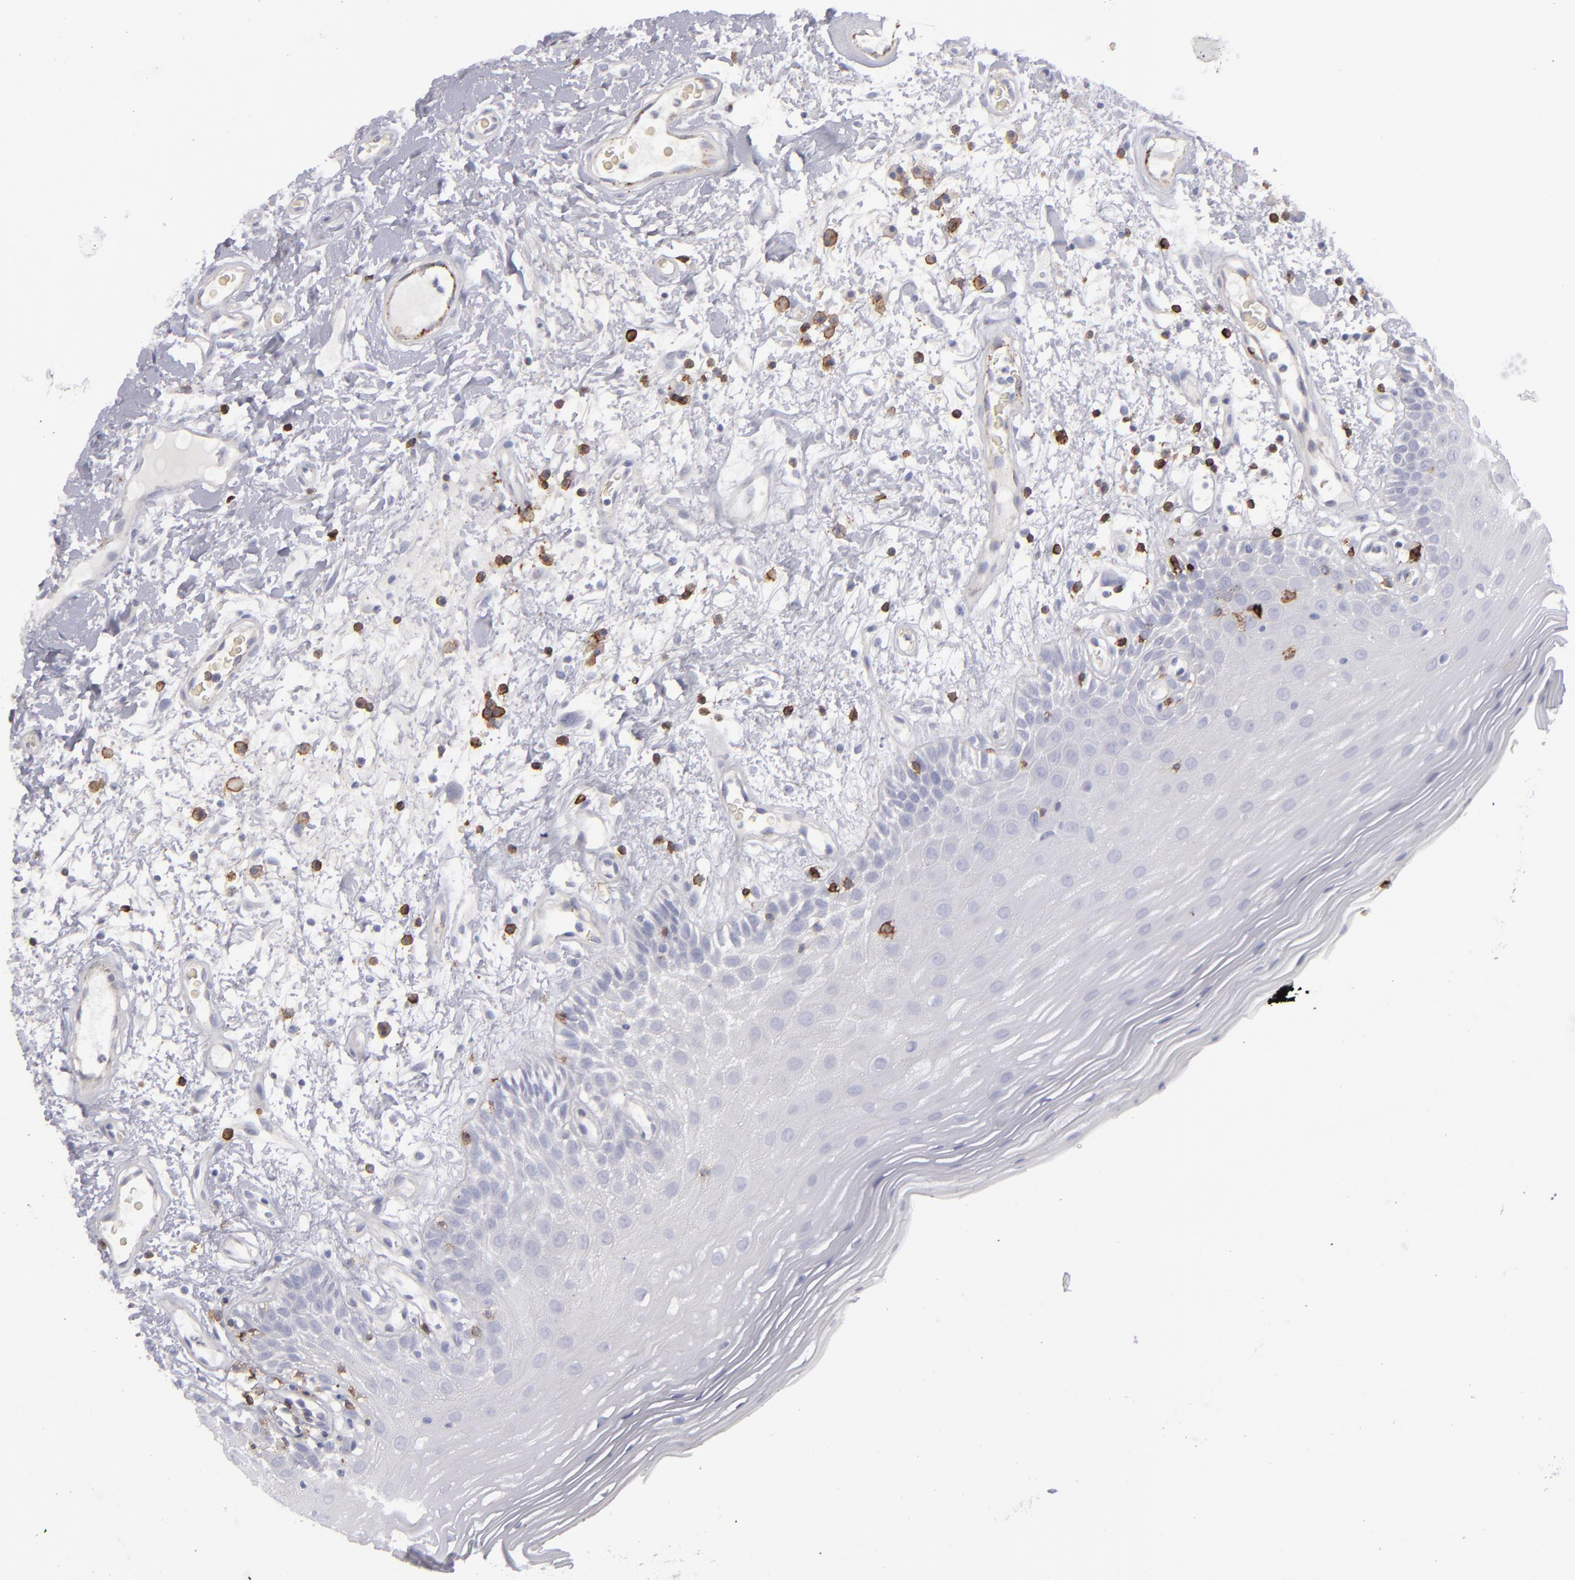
{"staining": {"intensity": "negative", "quantity": "none", "location": "none"}, "tissue": "oral mucosa", "cell_type": "Squamous epithelial cells", "image_type": "normal", "snomed": [{"axis": "morphology", "description": "Normal tissue, NOS"}, {"axis": "morphology", "description": "Squamous cell carcinoma, NOS"}, {"axis": "topography", "description": "Skeletal muscle"}, {"axis": "topography", "description": "Oral tissue"}, {"axis": "topography", "description": "Head-Neck"}], "caption": "High power microscopy image of an immunohistochemistry (IHC) image of benign oral mucosa, revealing no significant positivity in squamous epithelial cells. (DAB immunohistochemistry (IHC), high magnification).", "gene": "CD27", "patient": {"sex": "male", "age": 71}}